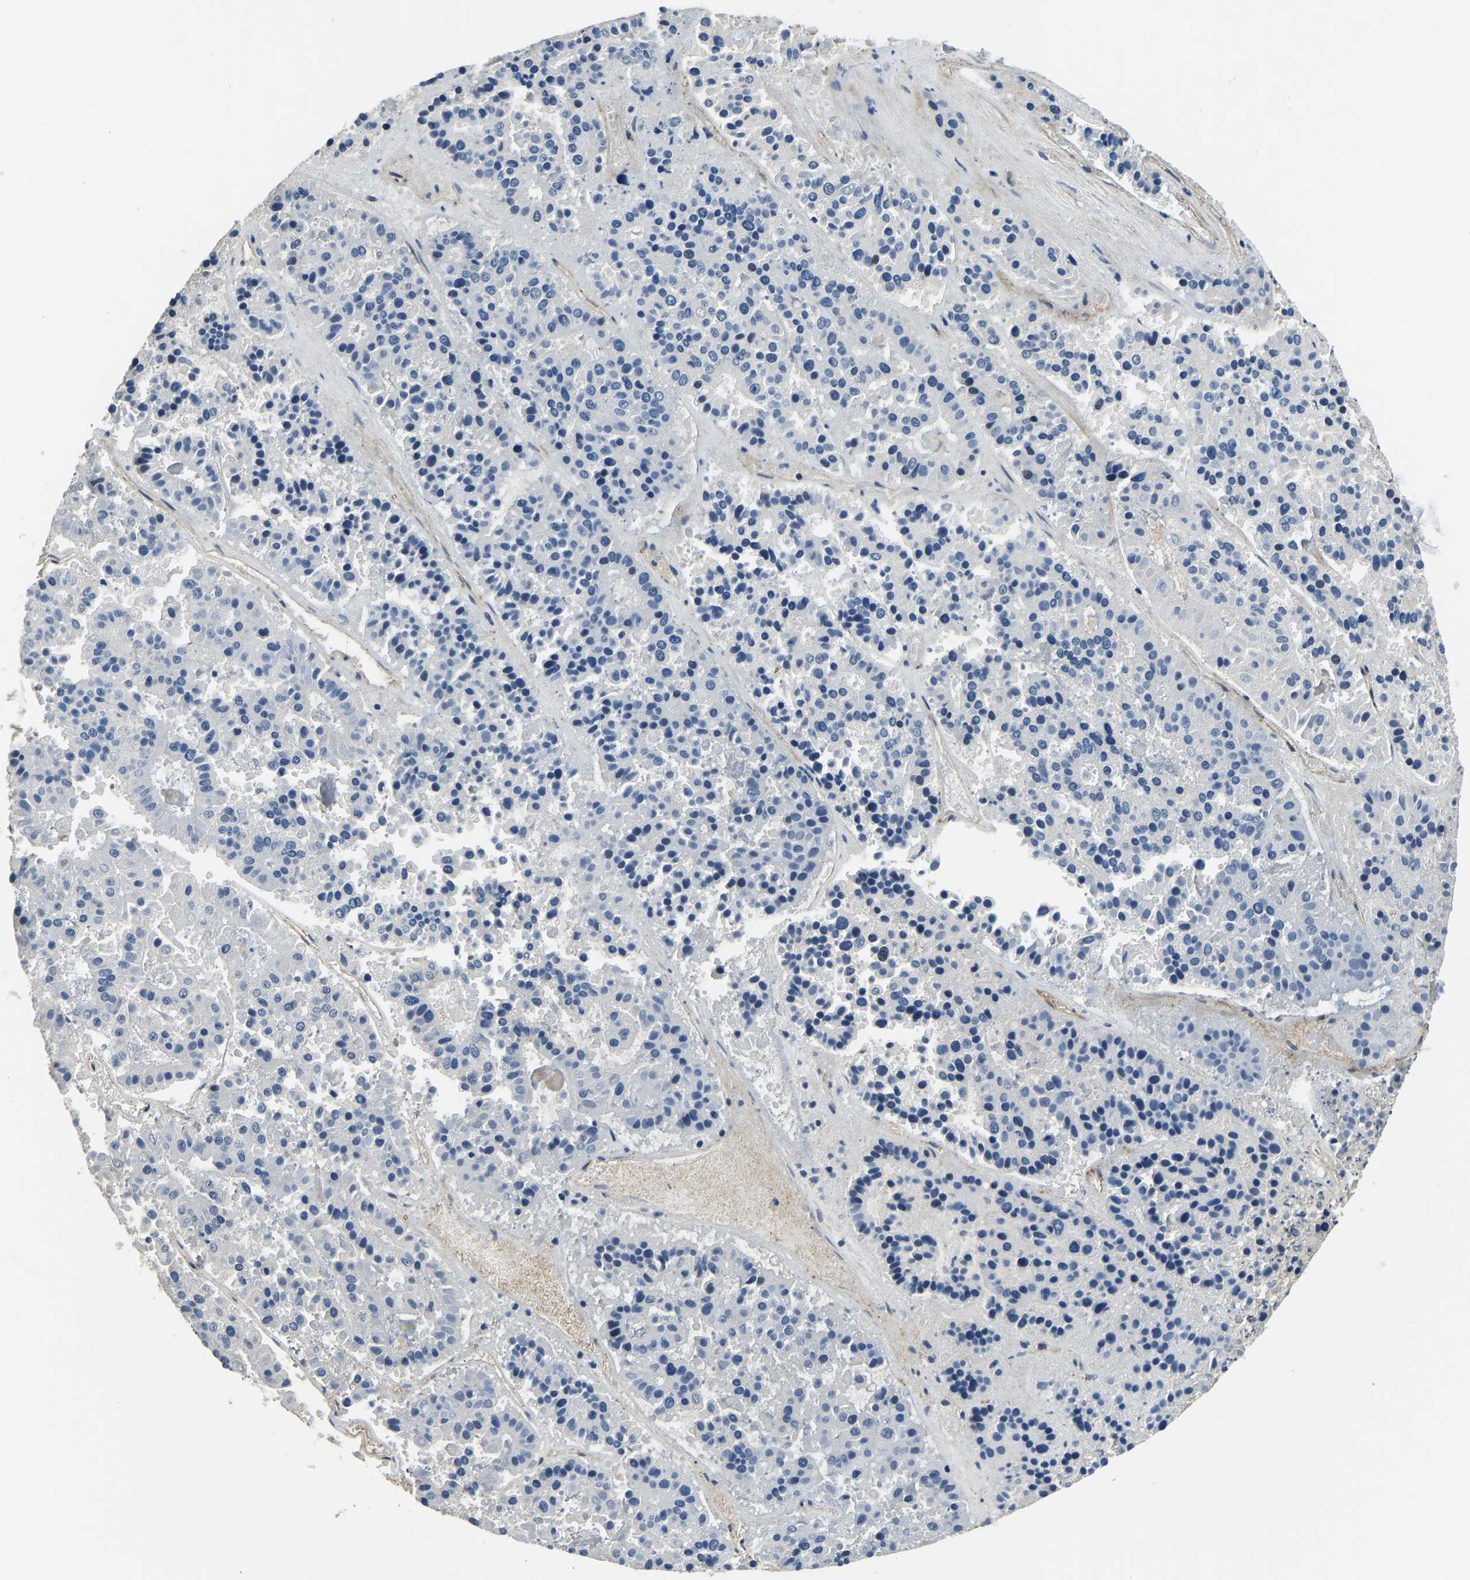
{"staining": {"intensity": "negative", "quantity": "none", "location": "none"}, "tissue": "pancreatic cancer", "cell_type": "Tumor cells", "image_type": "cancer", "snomed": [{"axis": "morphology", "description": "Adenocarcinoma, NOS"}, {"axis": "topography", "description": "Pancreas"}], "caption": "Micrograph shows no significant protein staining in tumor cells of adenocarcinoma (pancreatic).", "gene": "RNF39", "patient": {"sex": "male", "age": 50}}